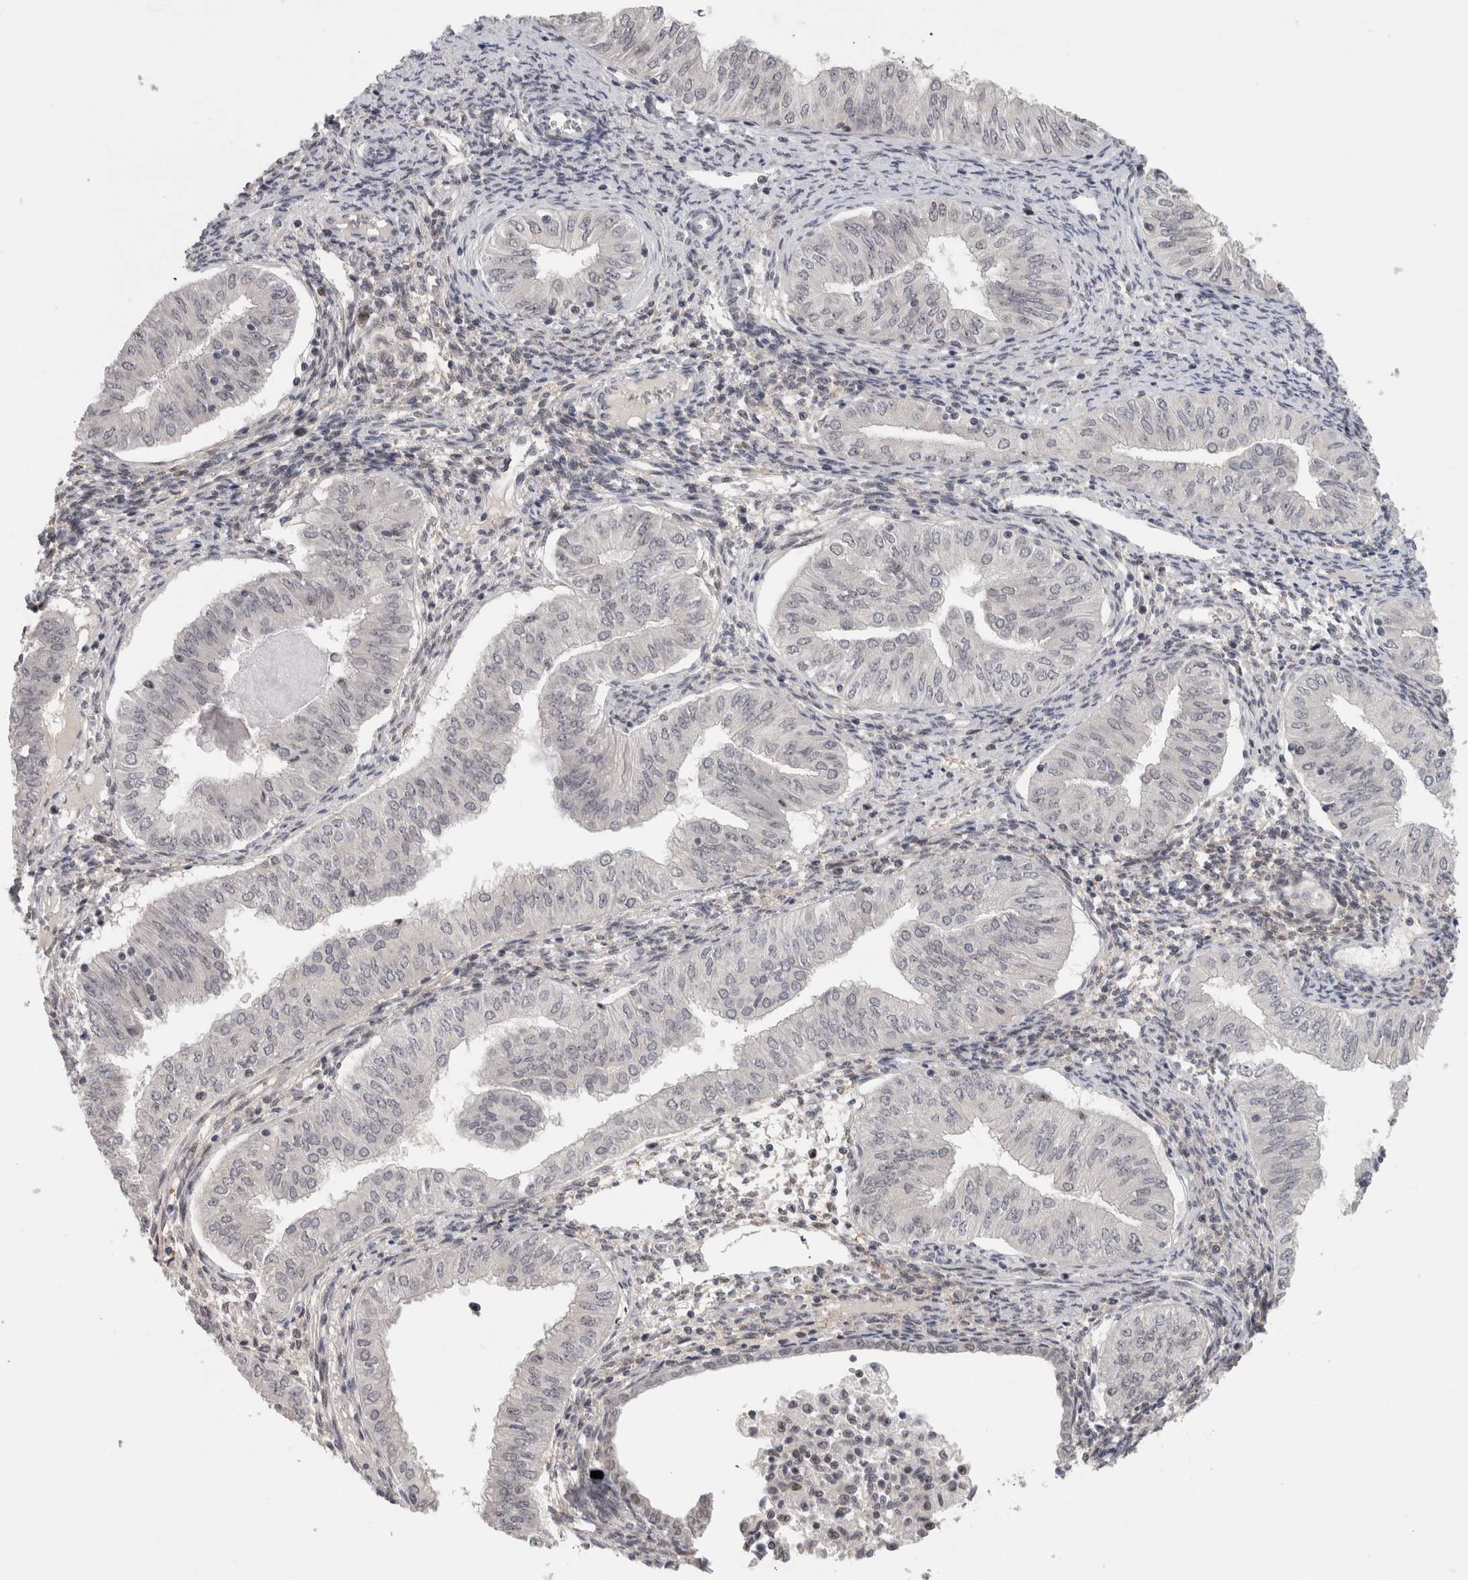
{"staining": {"intensity": "negative", "quantity": "none", "location": "none"}, "tissue": "endometrial cancer", "cell_type": "Tumor cells", "image_type": "cancer", "snomed": [{"axis": "morphology", "description": "Normal tissue, NOS"}, {"axis": "morphology", "description": "Adenocarcinoma, NOS"}, {"axis": "topography", "description": "Endometrium"}], "caption": "IHC image of human adenocarcinoma (endometrial) stained for a protein (brown), which exhibits no positivity in tumor cells. (Brightfield microscopy of DAB immunohistochemistry at high magnification).", "gene": "ZNF521", "patient": {"sex": "female", "age": 53}}